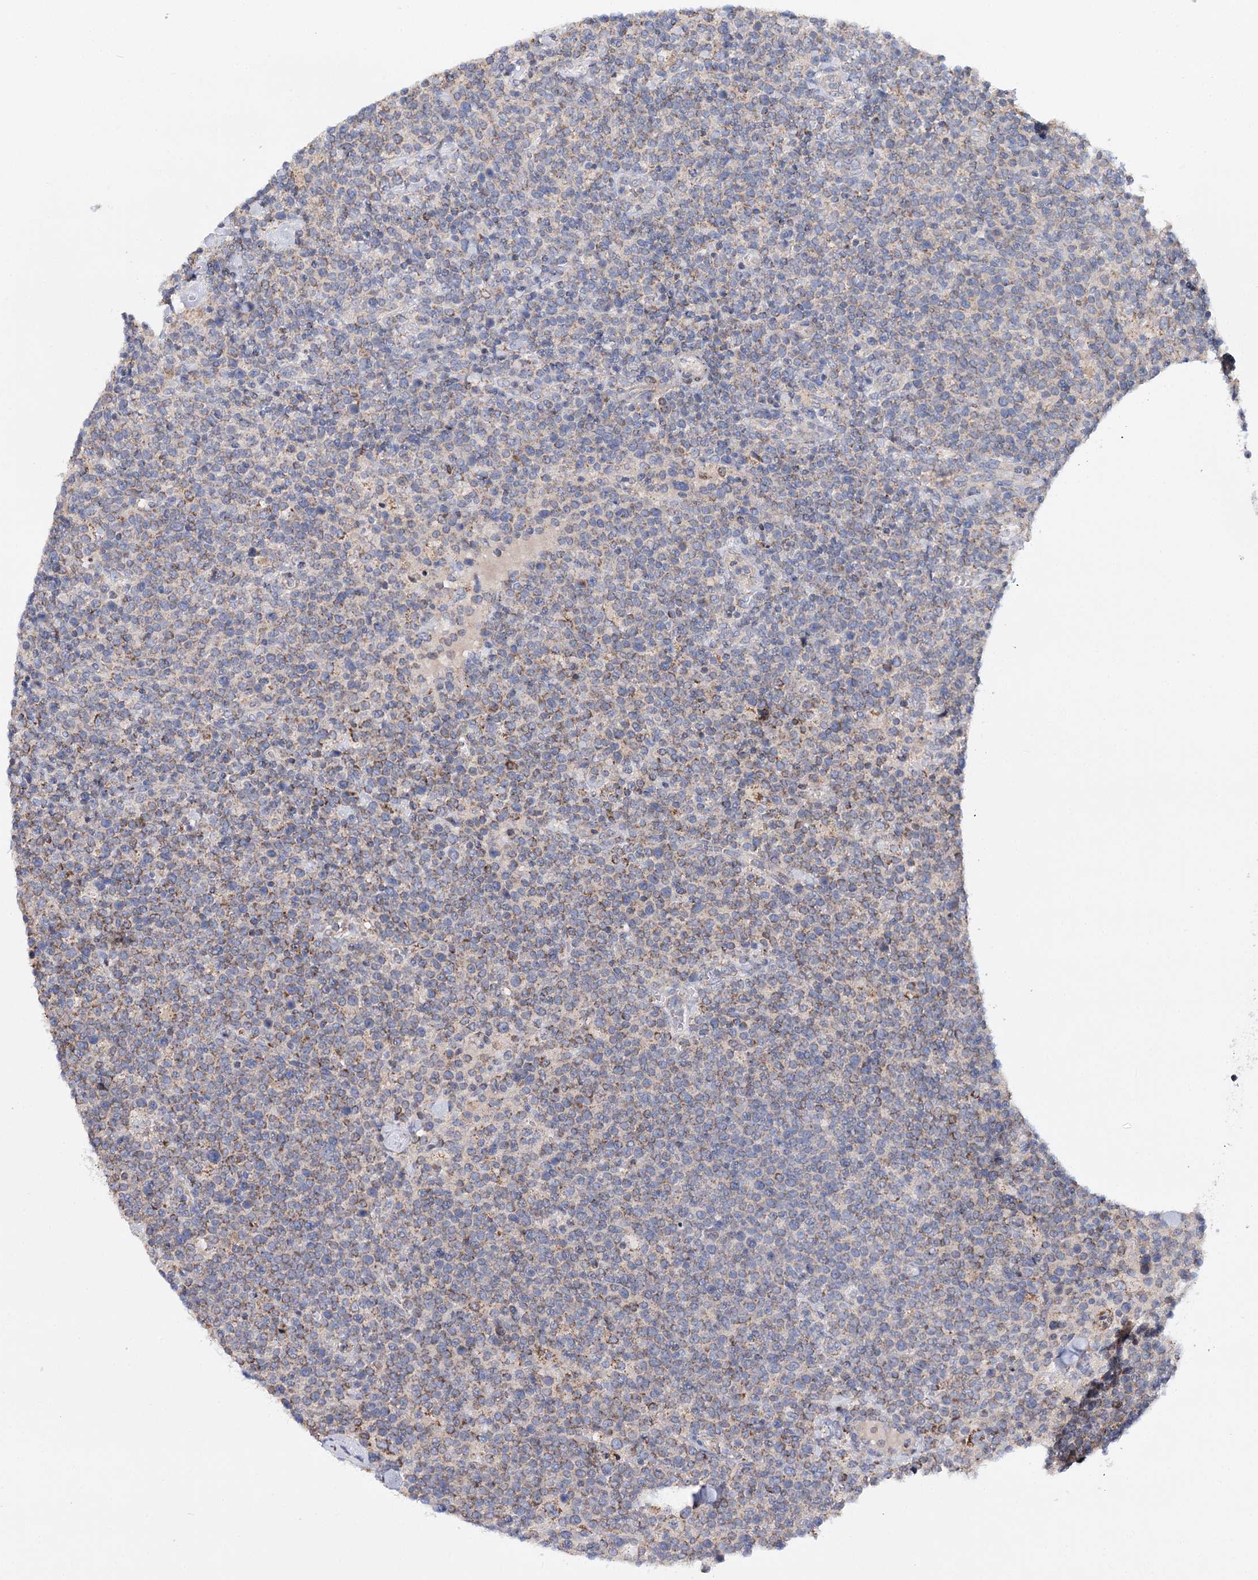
{"staining": {"intensity": "negative", "quantity": "none", "location": "none"}, "tissue": "lymphoma", "cell_type": "Tumor cells", "image_type": "cancer", "snomed": [{"axis": "morphology", "description": "Malignant lymphoma, non-Hodgkin's type, High grade"}, {"axis": "topography", "description": "Lymph node"}], "caption": "Immunohistochemical staining of malignant lymphoma, non-Hodgkin's type (high-grade) demonstrates no significant positivity in tumor cells.", "gene": "CFAP46", "patient": {"sex": "male", "age": 61}}